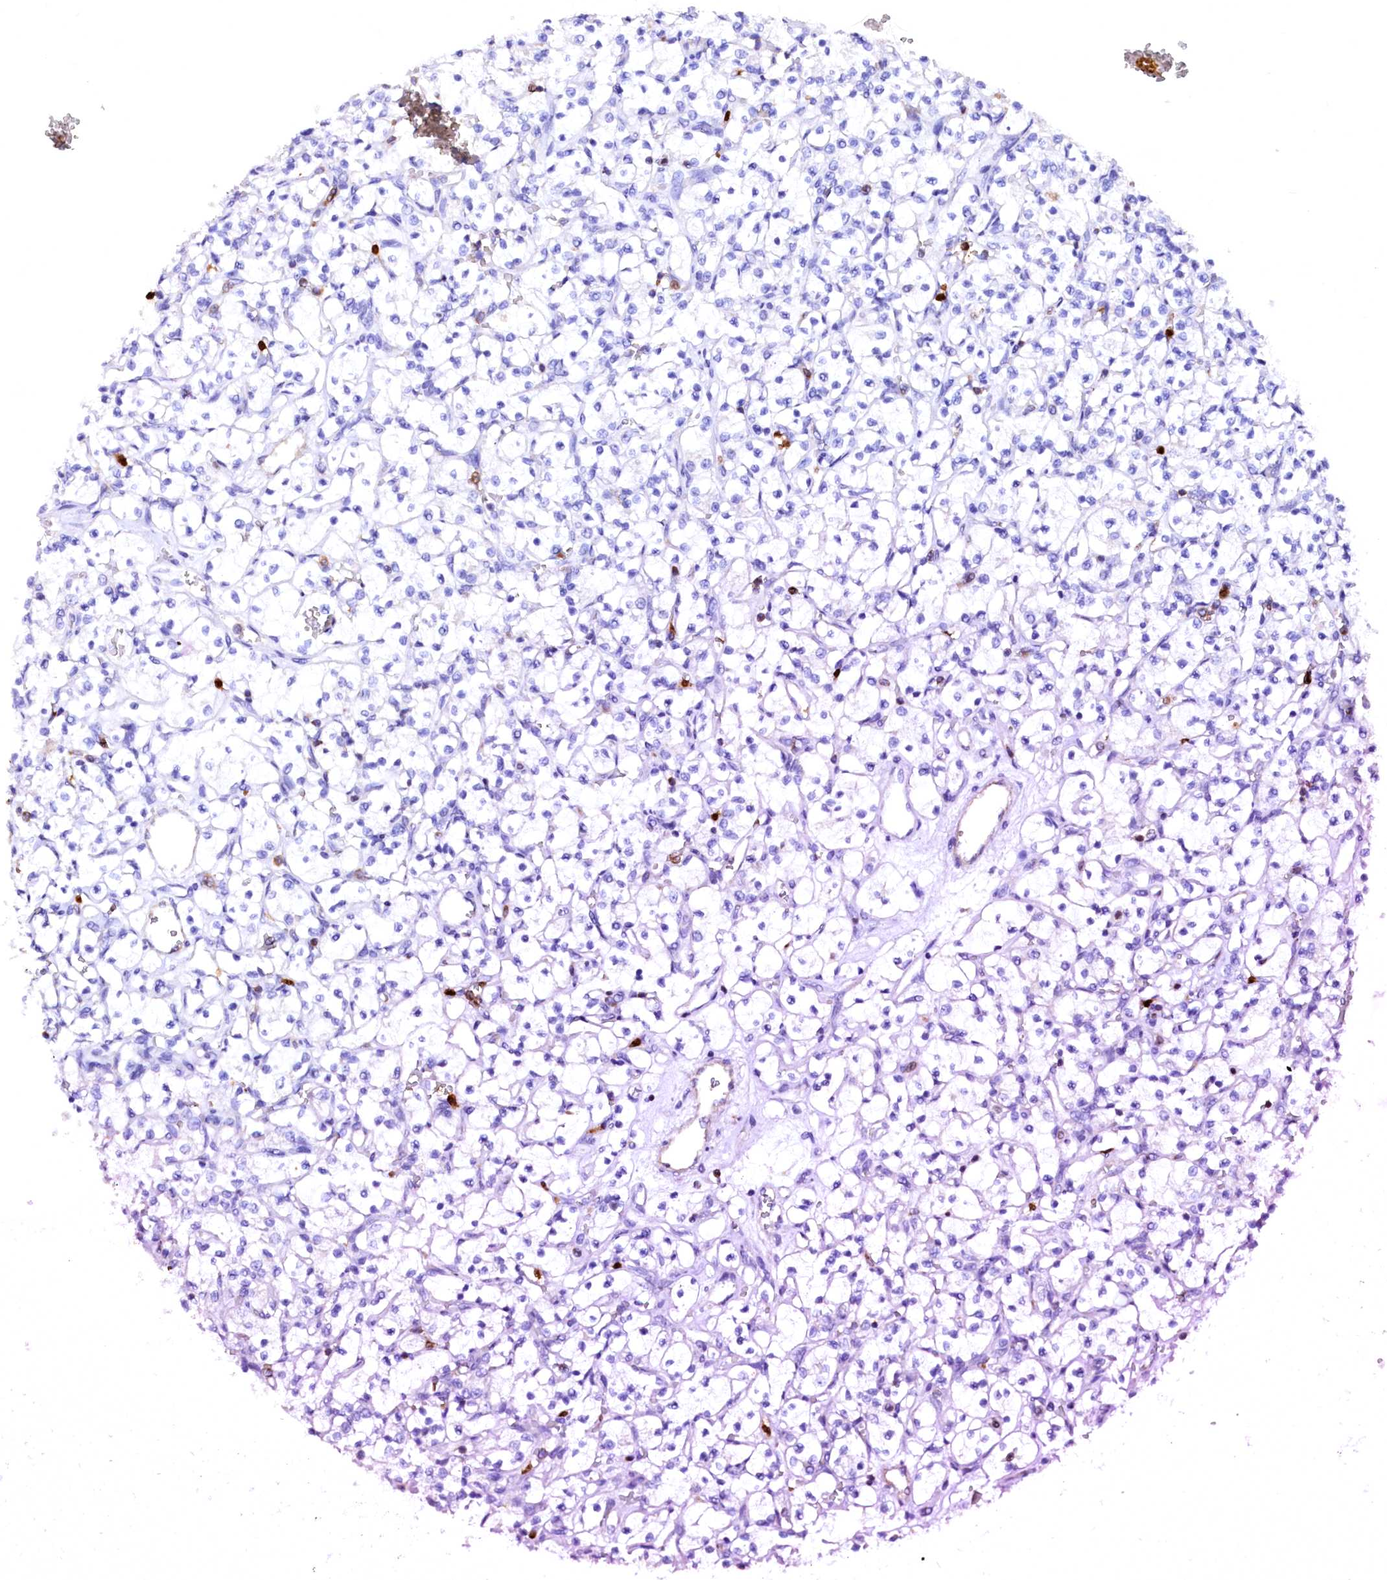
{"staining": {"intensity": "negative", "quantity": "none", "location": "none"}, "tissue": "renal cancer", "cell_type": "Tumor cells", "image_type": "cancer", "snomed": [{"axis": "morphology", "description": "Adenocarcinoma, NOS"}, {"axis": "topography", "description": "Kidney"}], "caption": "This is an immunohistochemistry image of renal adenocarcinoma. There is no expression in tumor cells.", "gene": "RAB27A", "patient": {"sex": "female", "age": 69}}